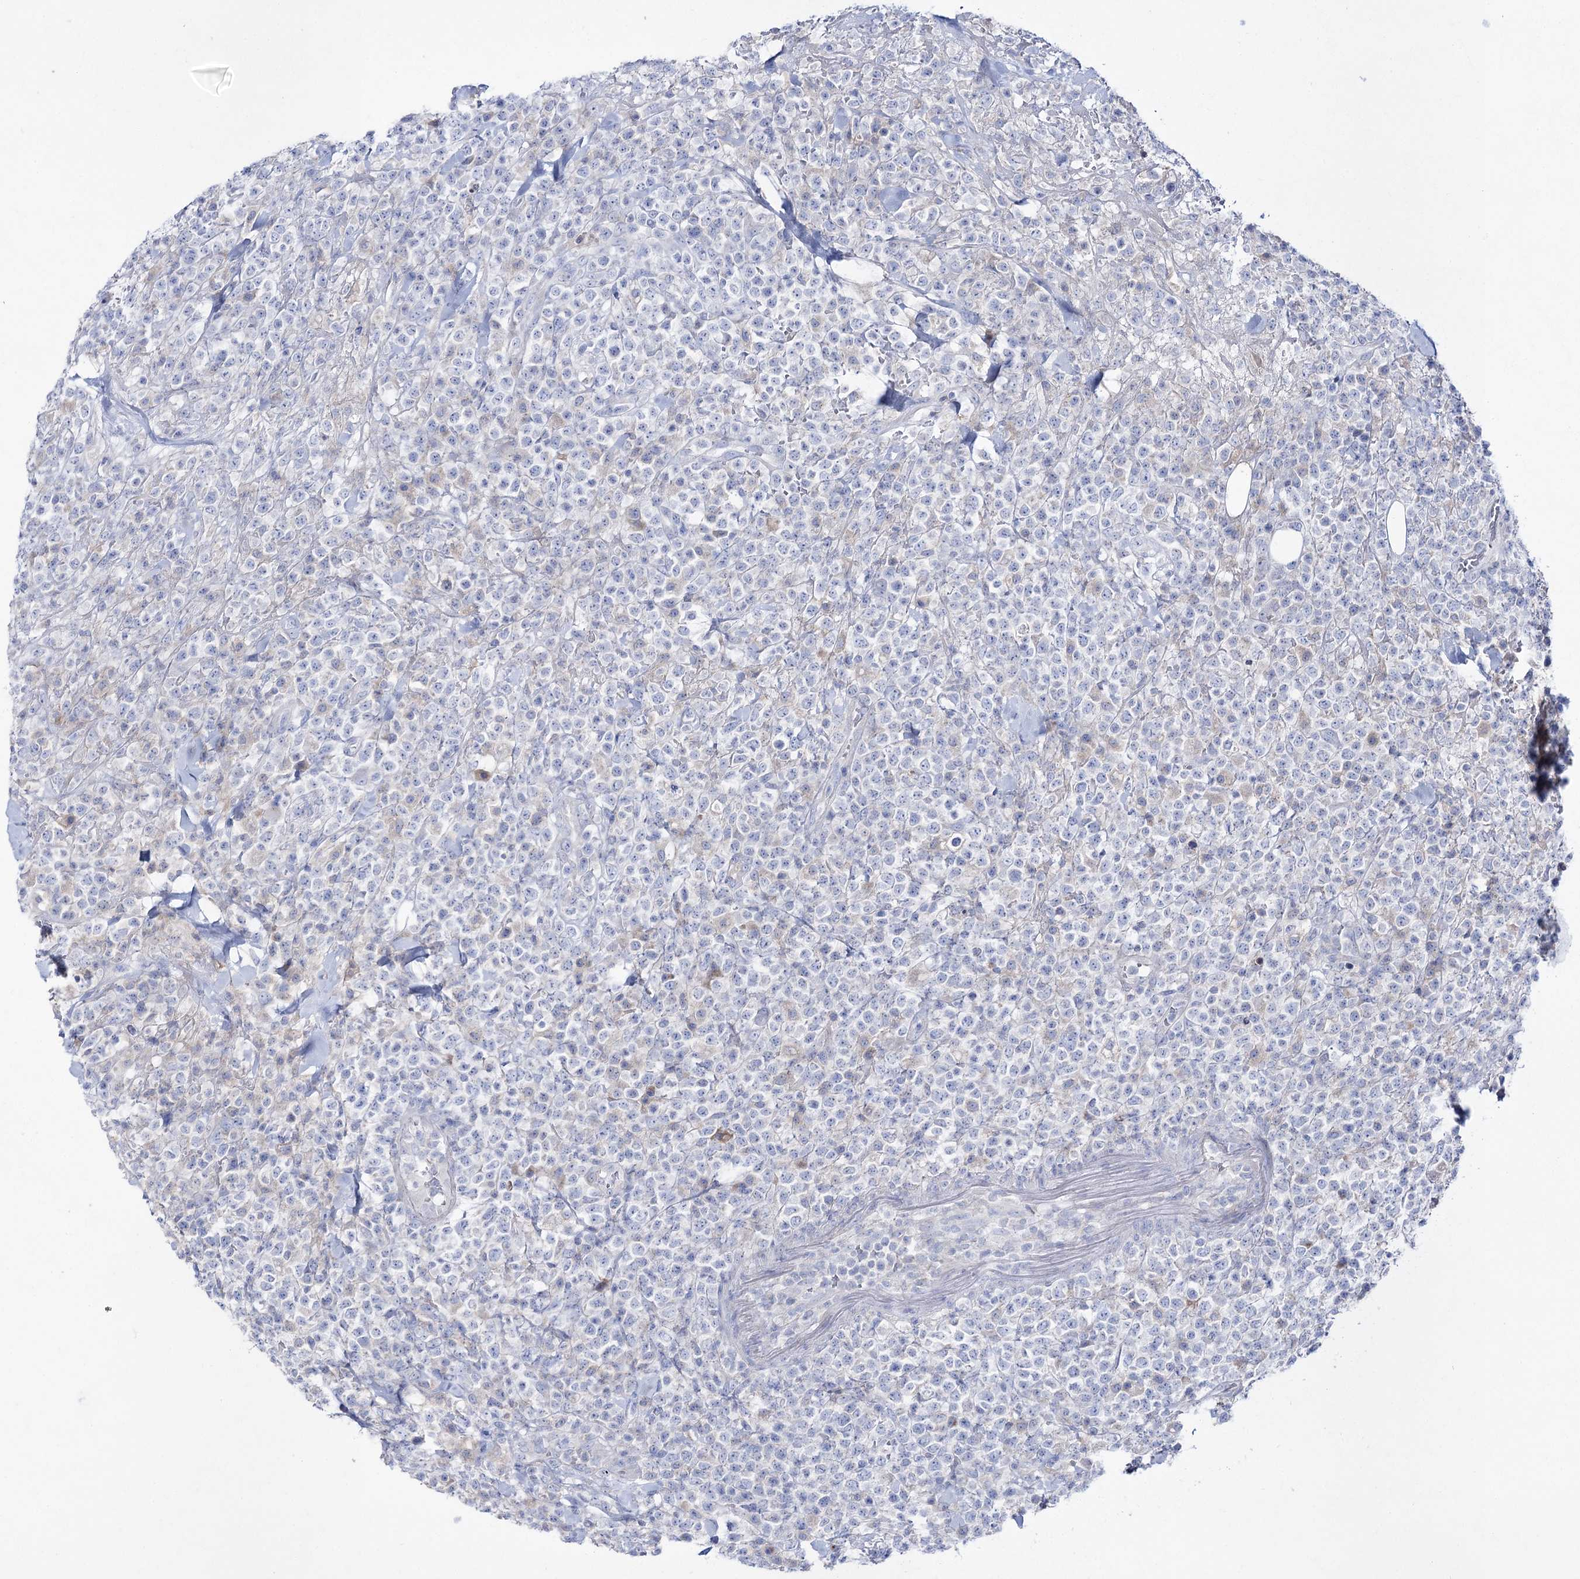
{"staining": {"intensity": "negative", "quantity": "none", "location": "none"}, "tissue": "lymphoma", "cell_type": "Tumor cells", "image_type": "cancer", "snomed": [{"axis": "morphology", "description": "Malignant lymphoma, non-Hodgkin's type, High grade"}, {"axis": "topography", "description": "Colon"}], "caption": "Immunohistochemistry (IHC) of human lymphoma displays no staining in tumor cells.", "gene": "NAGLU", "patient": {"sex": "female", "age": 53}}